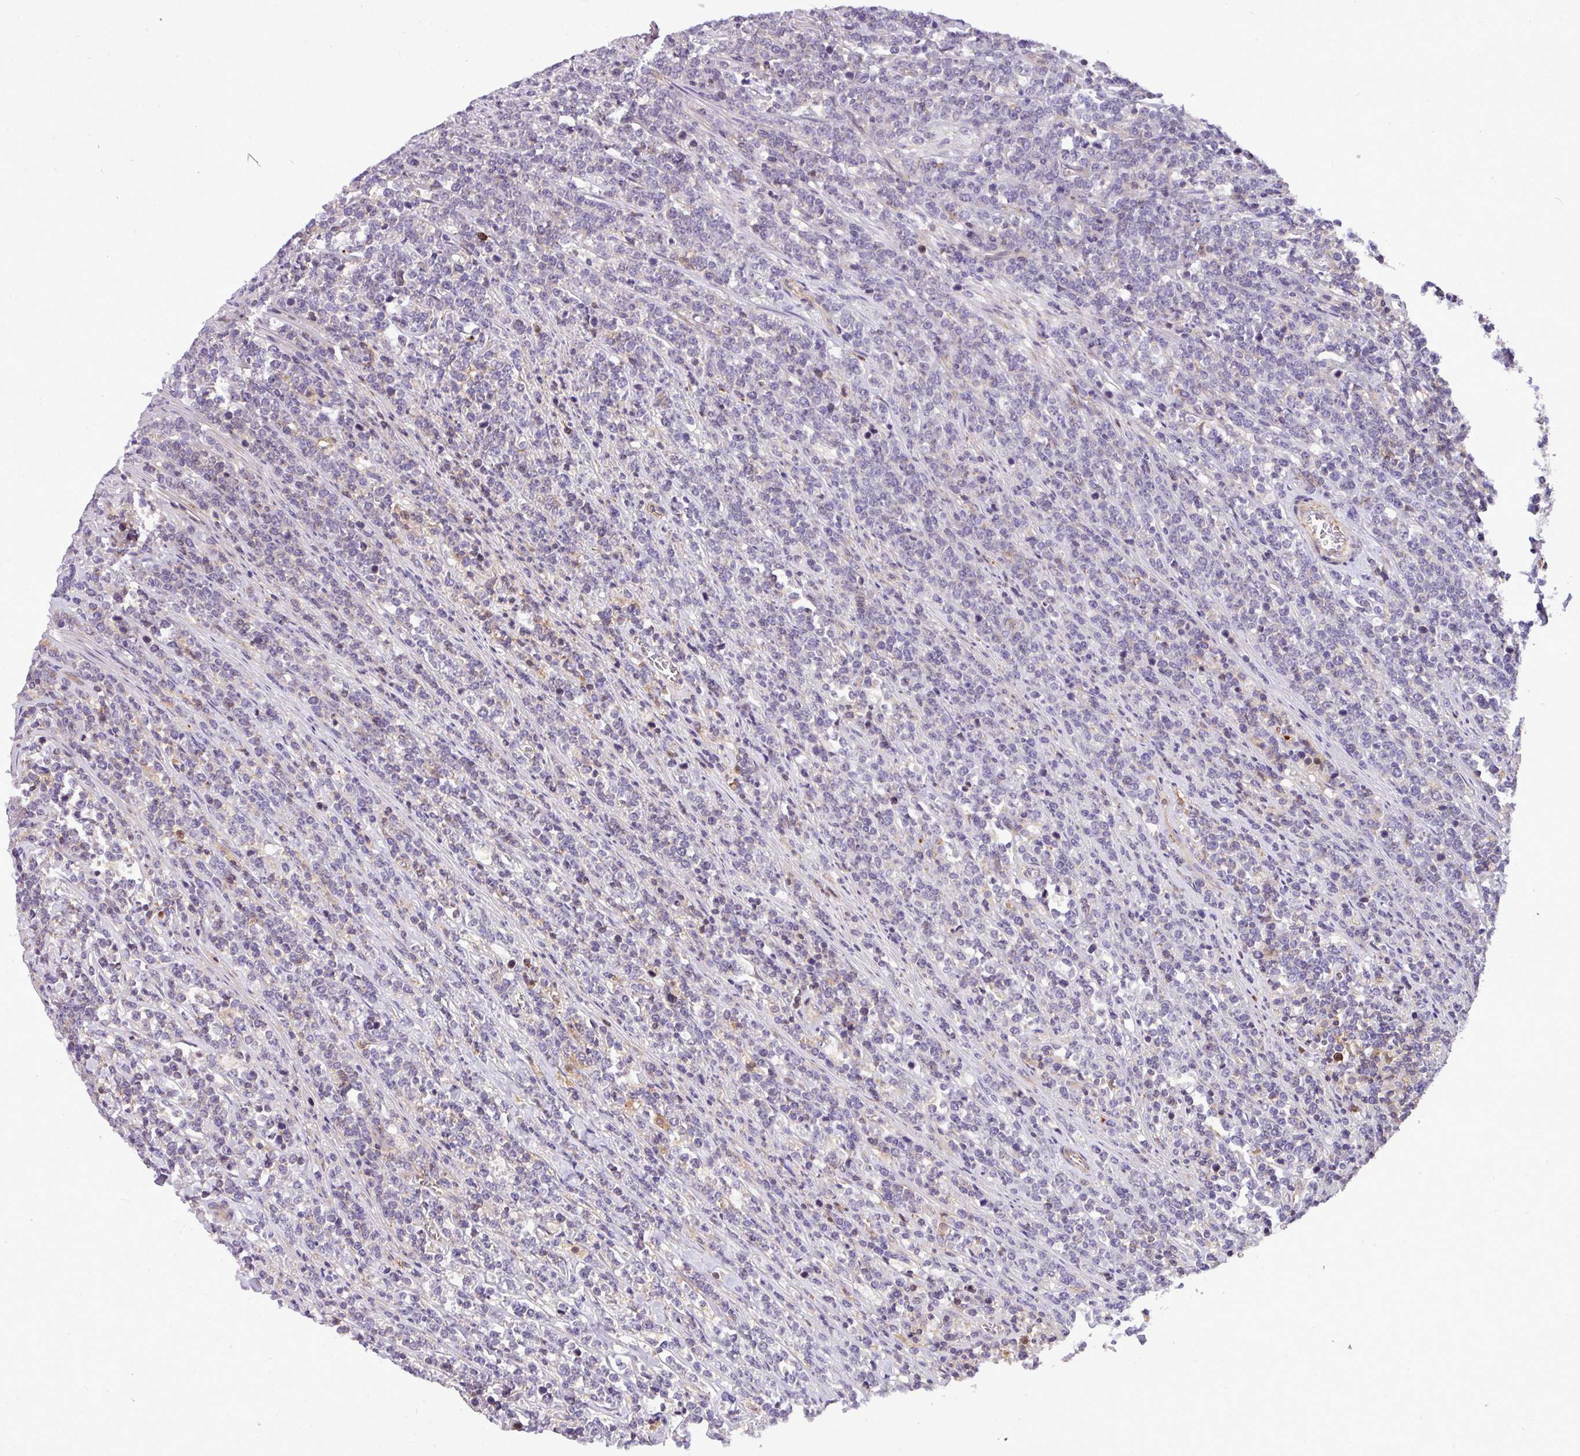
{"staining": {"intensity": "negative", "quantity": "none", "location": "none"}, "tissue": "lymphoma", "cell_type": "Tumor cells", "image_type": "cancer", "snomed": [{"axis": "morphology", "description": "Malignant lymphoma, non-Hodgkin's type, High grade"}, {"axis": "topography", "description": "Small intestine"}], "caption": "The IHC photomicrograph has no significant expression in tumor cells of malignant lymphoma, non-Hodgkin's type (high-grade) tissue.", "gene": "CASS4", "patient": {"sex": "male", "age": 8}}